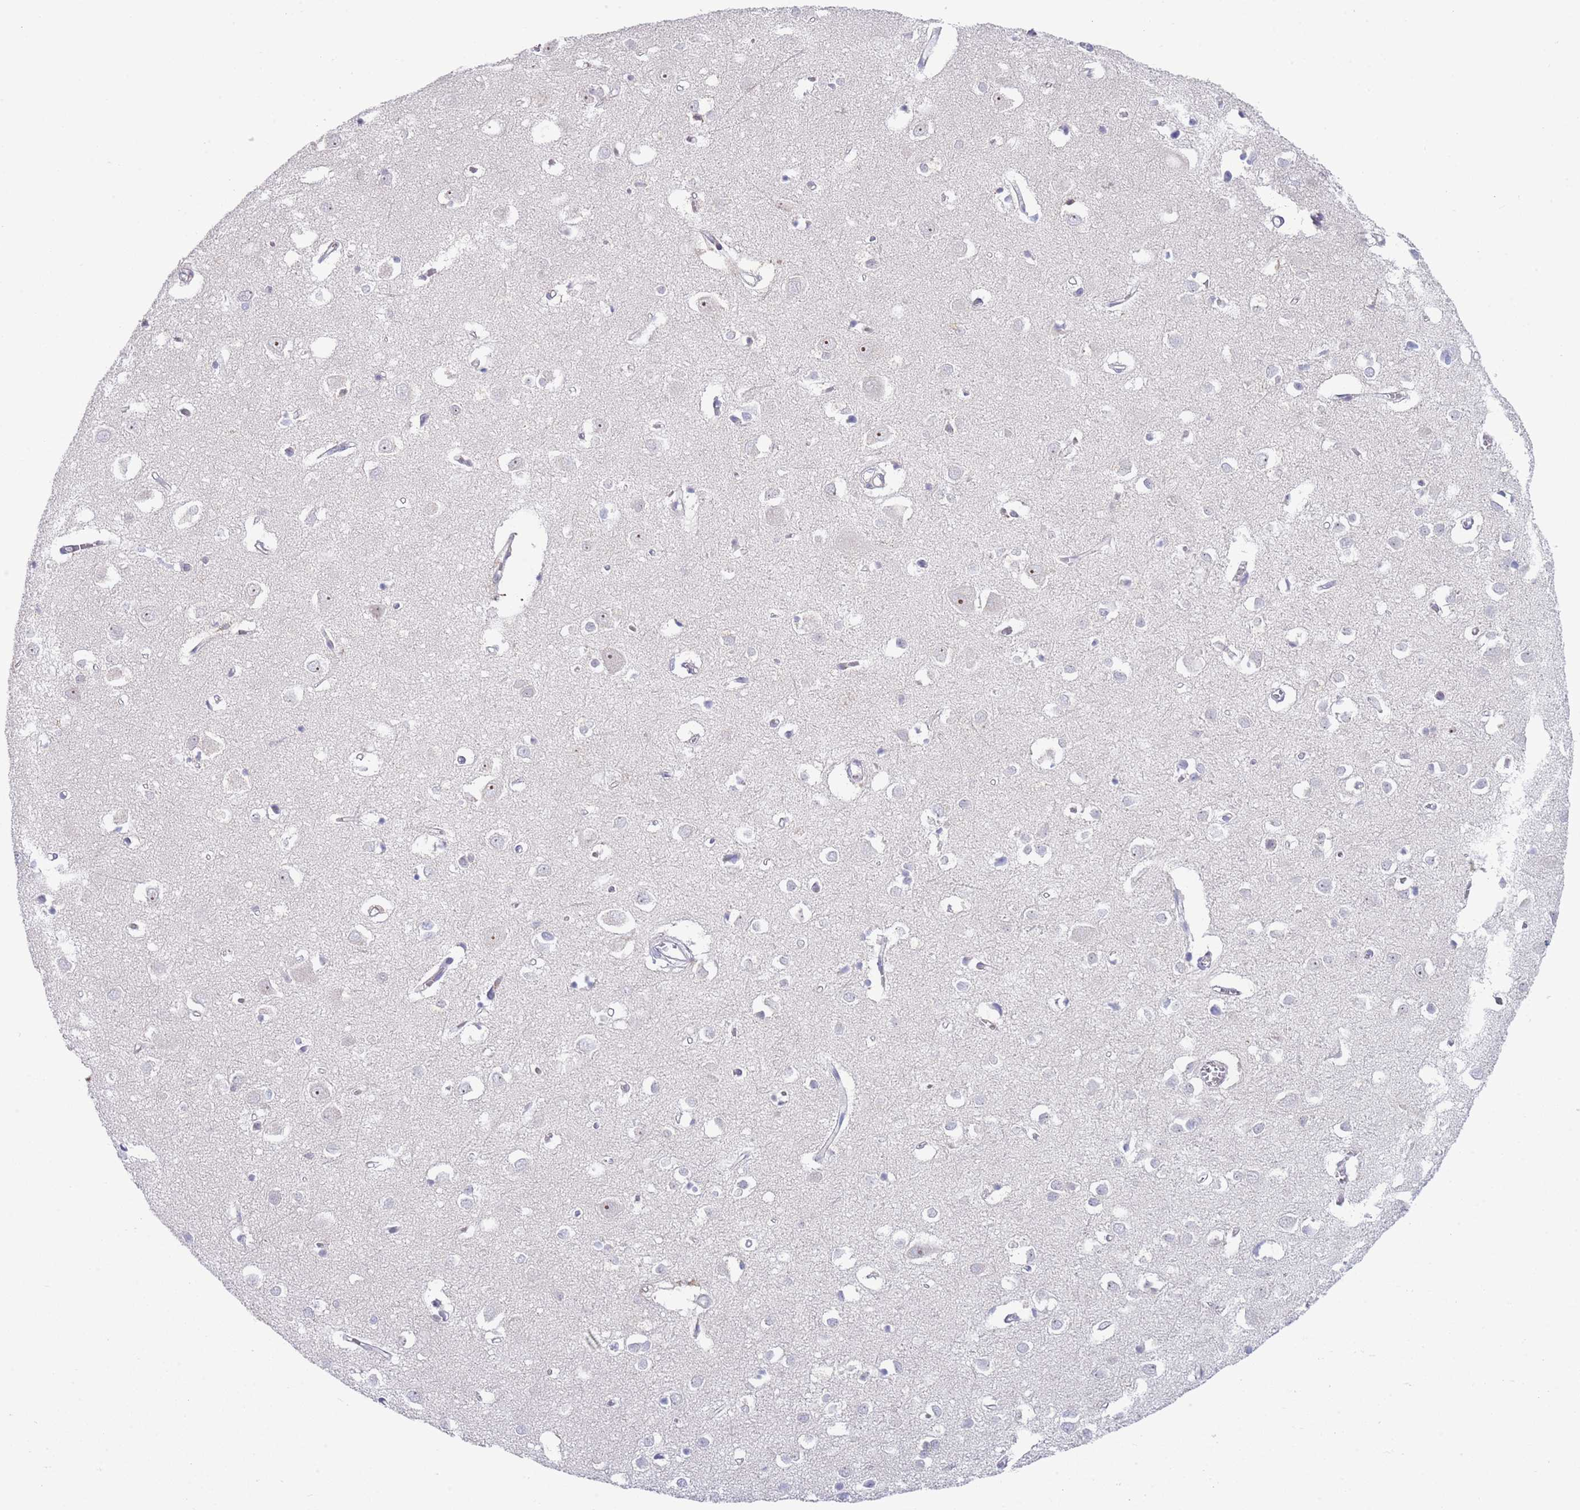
{"staining": {"intensity": "weak", "quantity": "<25%", "location": "cytoplasmic/membranous"}, "tissue": "cerebral cortex", "cell_type": "Endothelial cells", "image_type": "normal", "snomed": [{"axis": "morphology", "description": "Normal tissue, NOS"}, {"axis": "topography", "description": "Cerebral cortex"}], "caption": "Photomicrograph shows no protein staining in endothelial cells of unremarkable cerebral cortex.", "gene": "LPXN", "patient": {"sex": "female", "age": 64}}